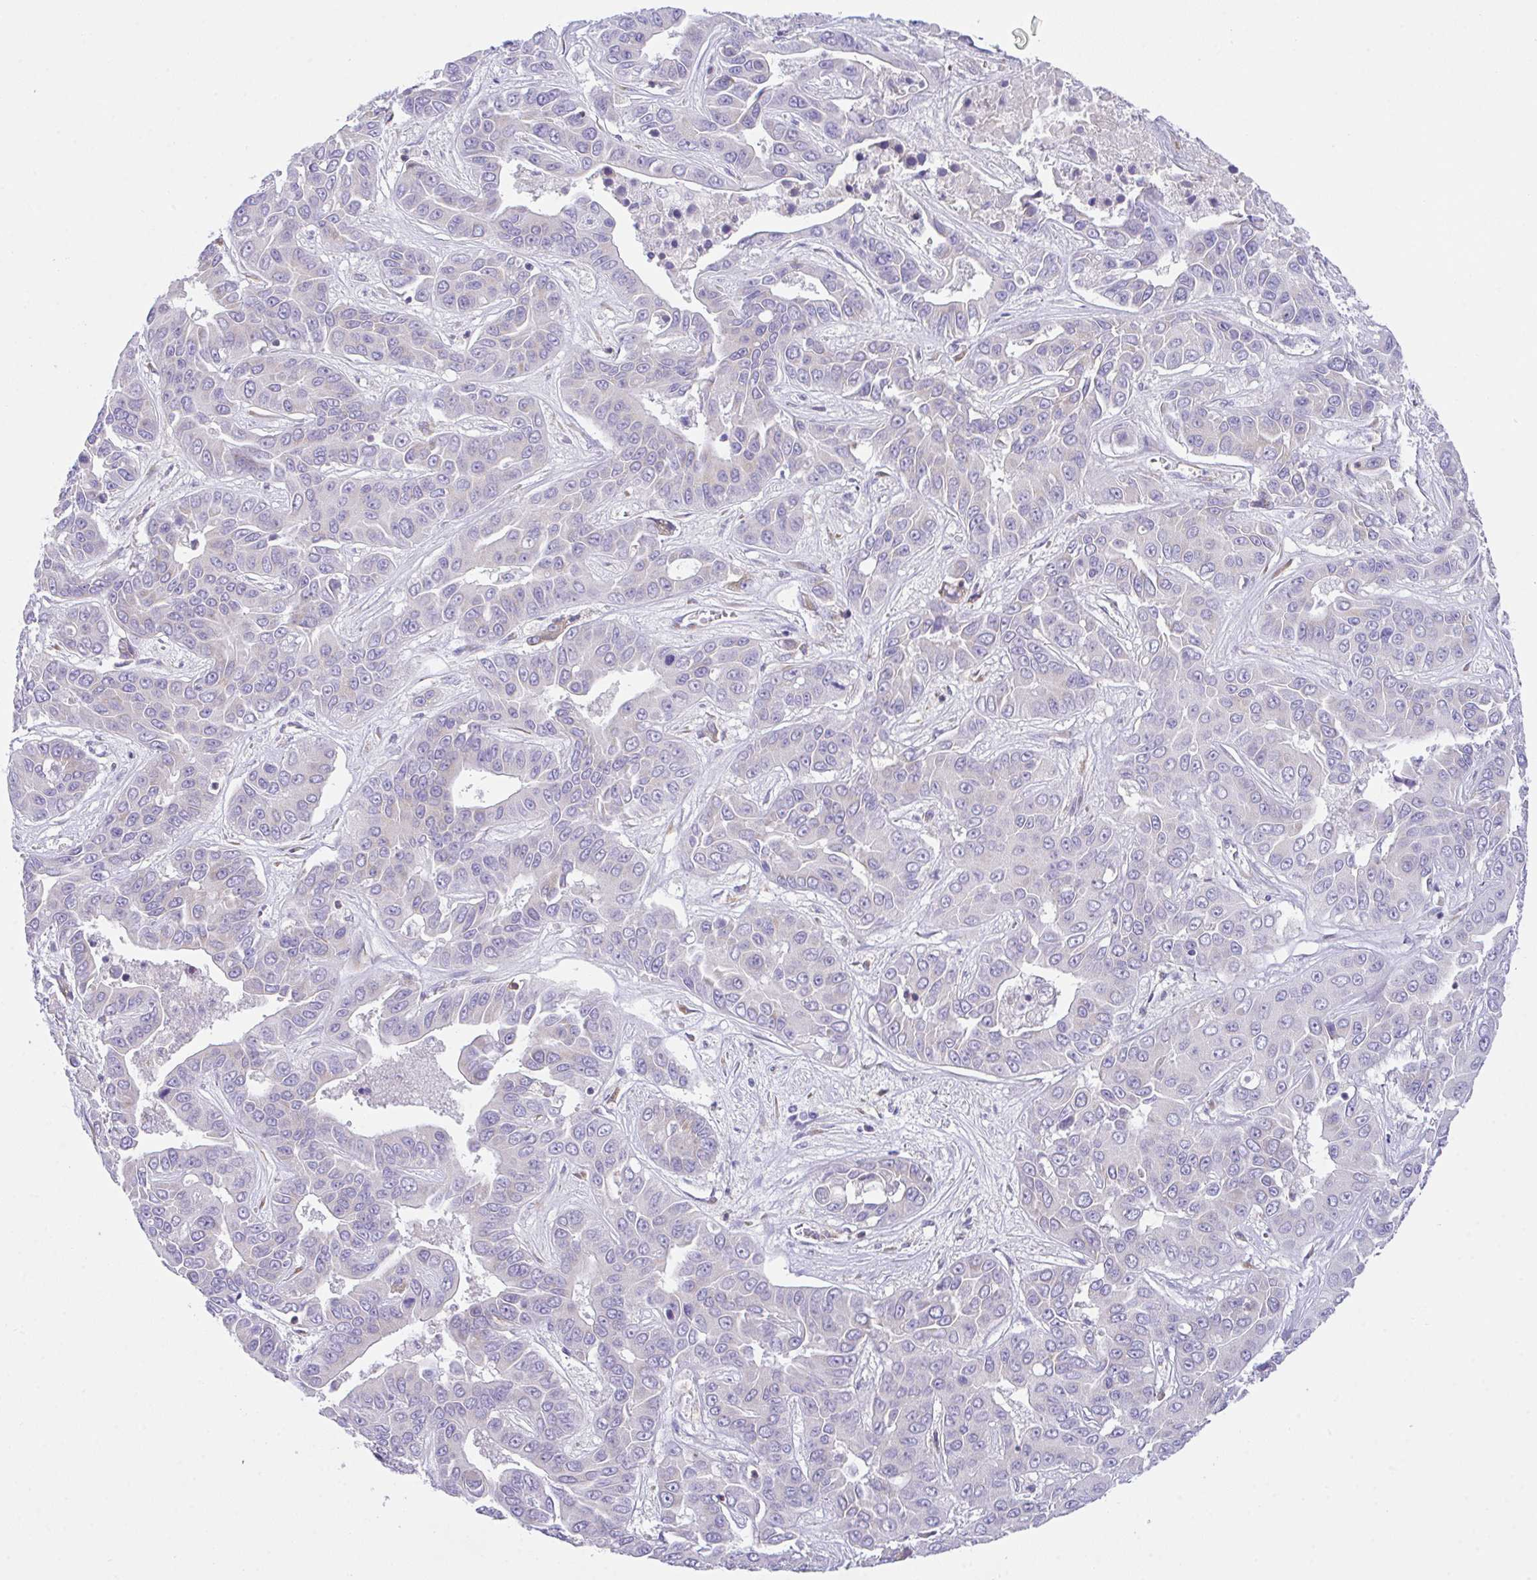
{"staining": {"intensity": "negative", "quantity": "none", "location": "none"}, "tissue": "liver cancer", "cell_type": "Tumor cells", "image_type": "cancer", "snomed": [{"axis": "morphology", "description": "Cholangiocarcinoma"}, {"axis": "topography", "description": "Liver"}], "caption": "IHC micrograph of neoplastic tissue: liver cancer stained with DAB exhibits no significant protein expression in tumor cells. (DAB immunohistochemistry (IHC), high magnification).", "gene": "MIA3", "patient": {"sex": "female", "age": 52}}